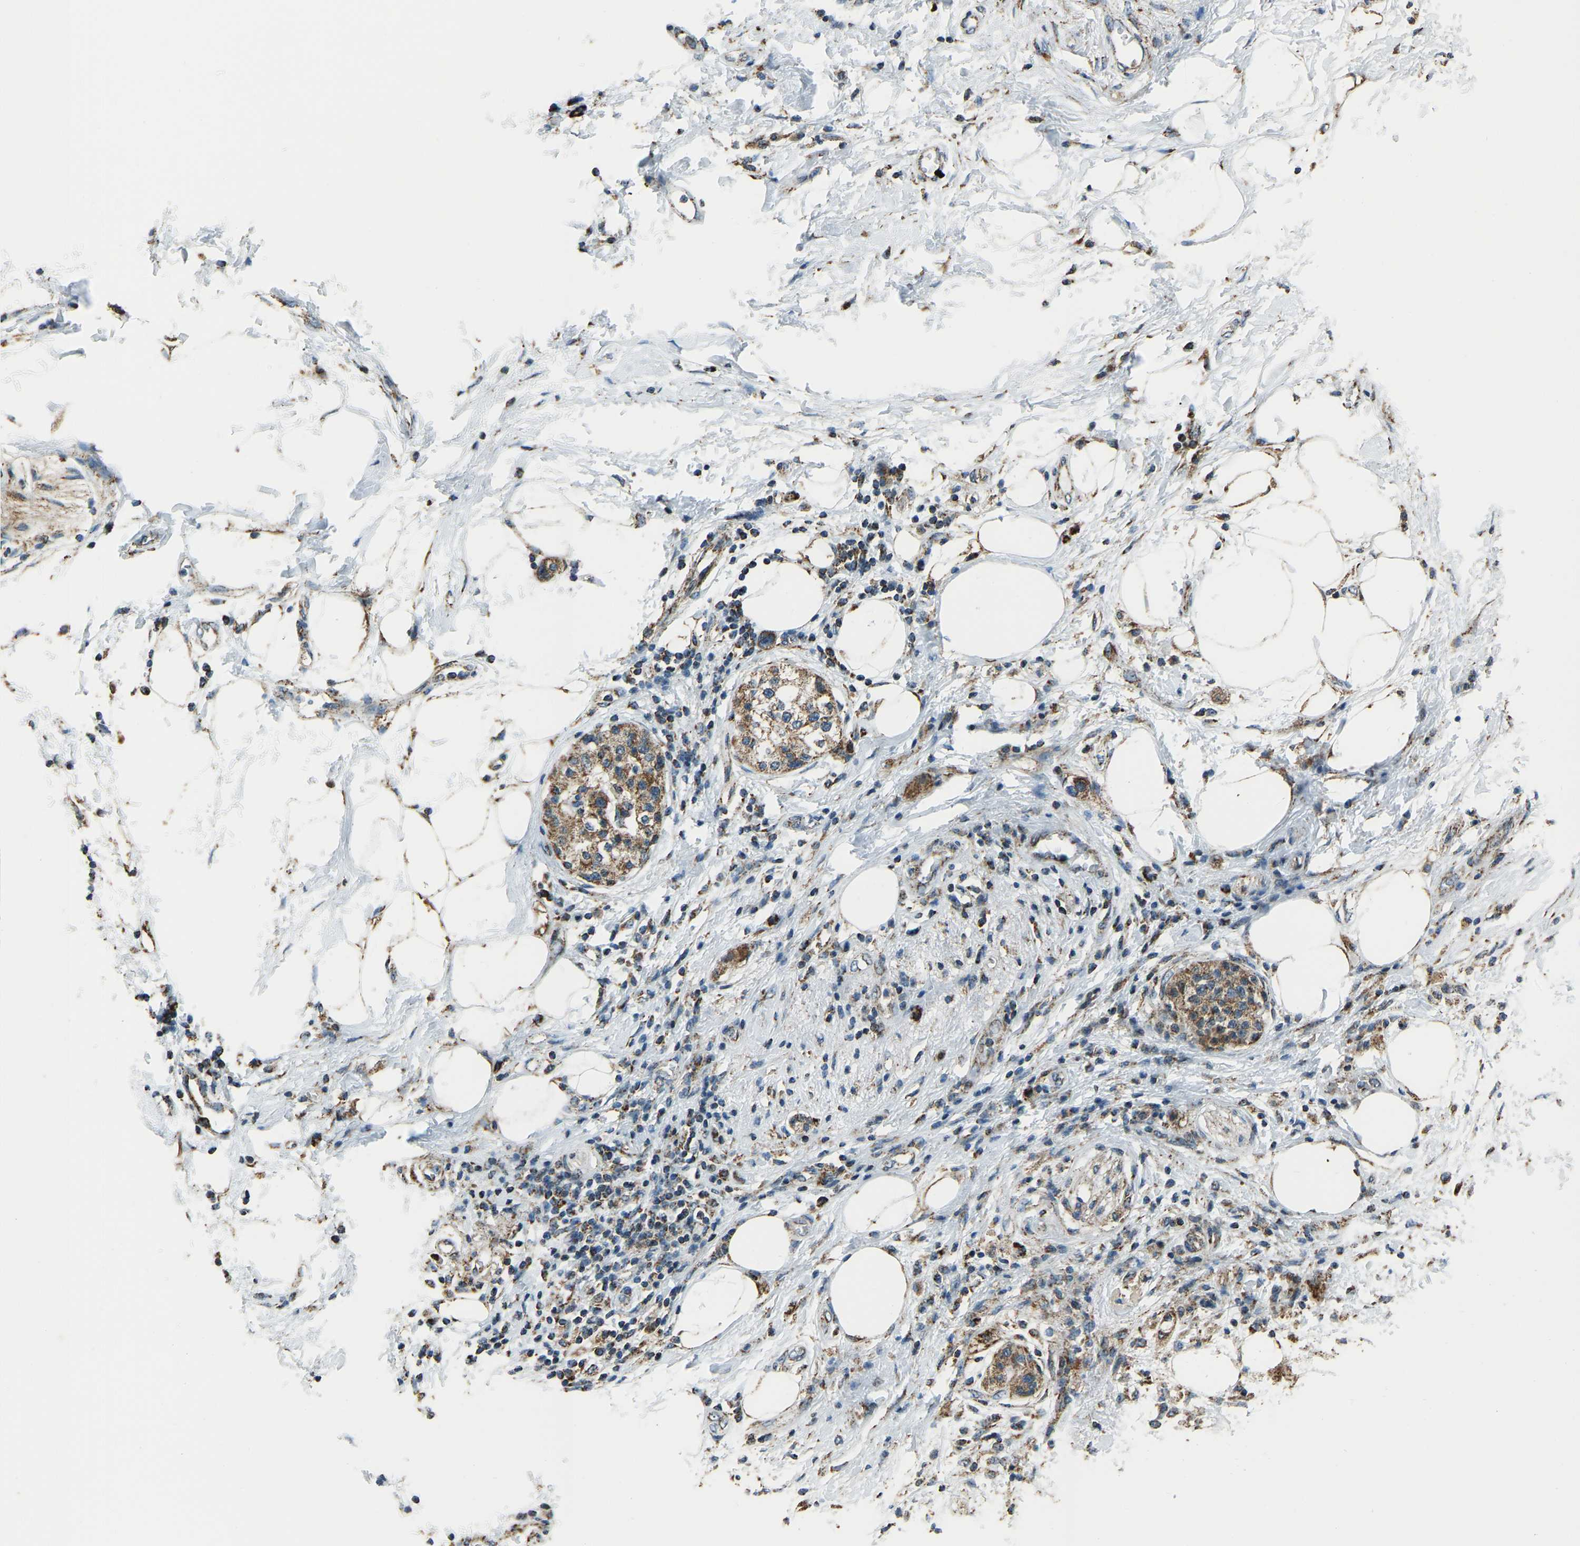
{"staining": {"intensity": "moderate", "quantity": ">75%", "location": "cytoplasmic/membranous"}, "tissue": "pancreatic cancer", "cell_type": "Tumor cells", "image_type": "cancer", "snomed": [{"axis": "morphology", "description": "Normal tissue, NOS"}, {"axis": "morphology", "description": "Adenocarcinoma, NOS"}, {"axis": "topography", "description": "Pancreas"}, {"axis": "topography", "description": "Duodenum"}], "caption": "Immunohistochemical staining of adenocarcinoma (pancreatic) displays medium levels of moderate cytoplasmic/membranous staining in about >75% of tumor cells. The protein is stained brown, and the nuclei are stained in blue (DAB (3,3'-diaminobenzidine) IHC with brightfield microscopy, high magnification).", "gene": "RBM33", "patient": {"sex": "female", "age": 60}}